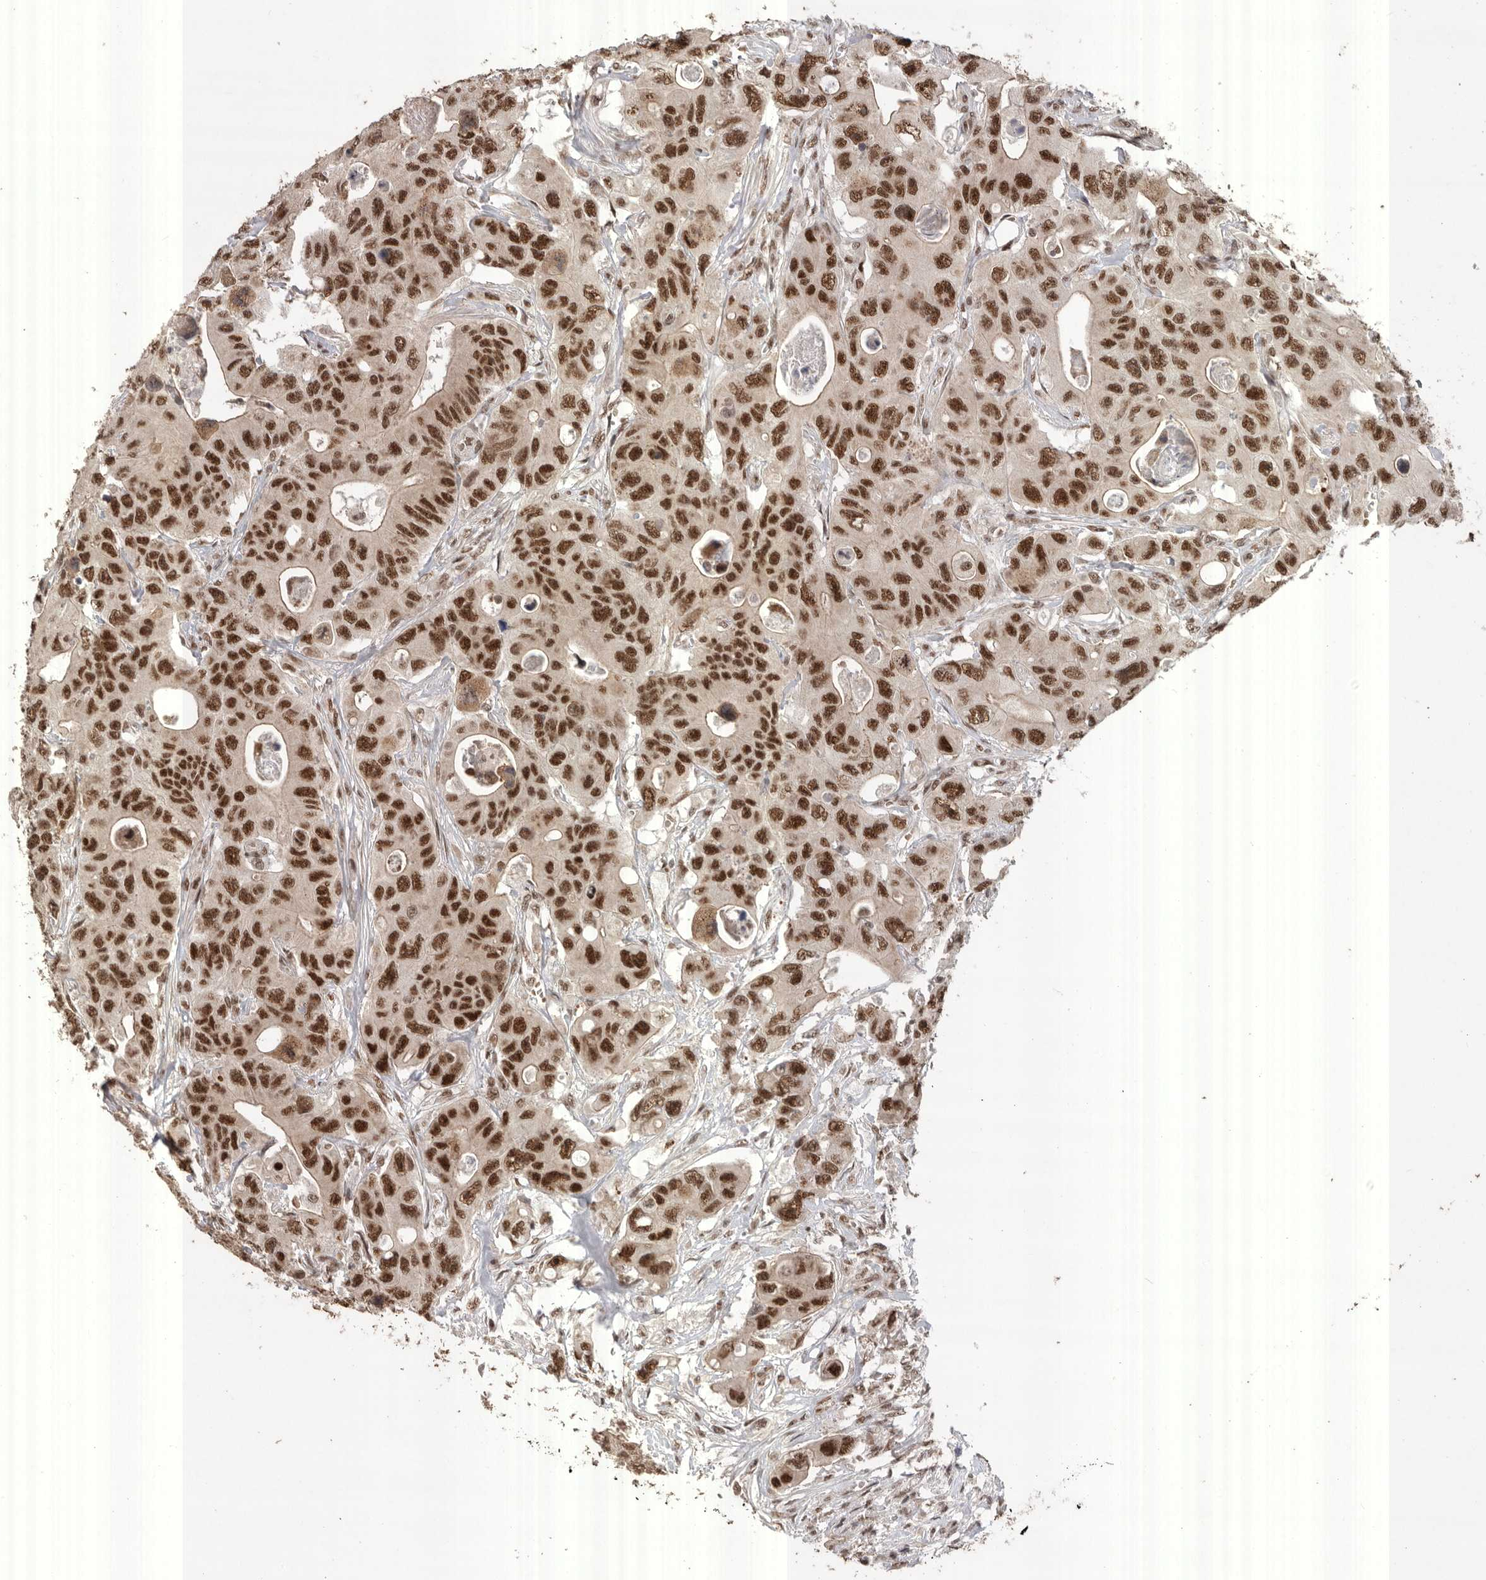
{"staining": {"intensity": "strong", "quantity": ">75%", "location": "nuclear"}, "tissue": "colorectal cancer", "cell_type": "Tumor cells", "image_type": "cancer", "snomed": [{"axis": "morphology", "description": "Adenocarcinoma, NOS"}, {"axis": "topography", "description": "Colon"}], "caption": "Tumor cells demonstrate strong nuclear staining in approximately >75% of cells in adenocarcinoma (colorectal).", "gene": "PPP1R10", "patient": {"sex": "female", "age": 46}}